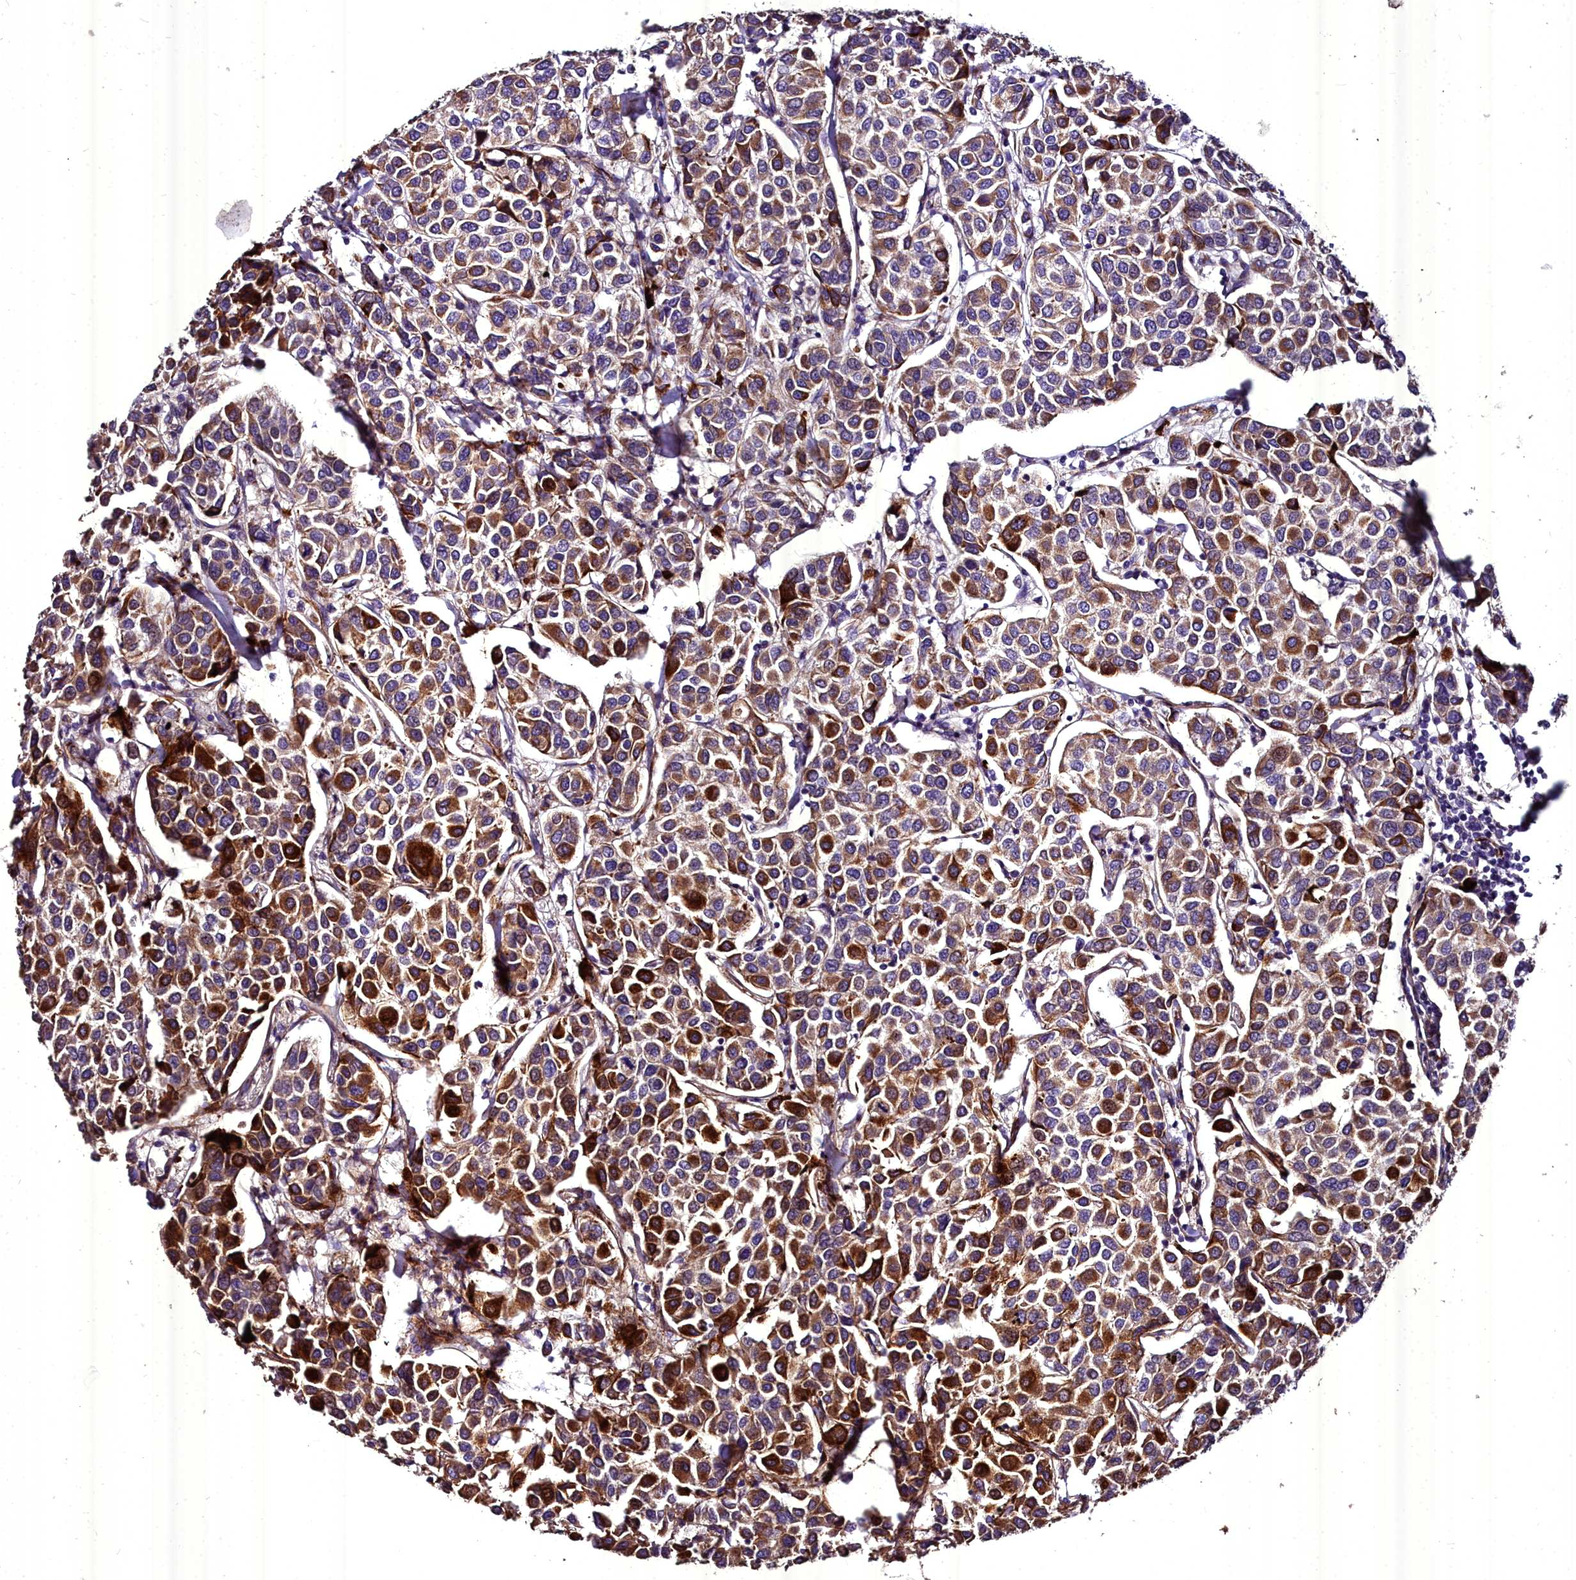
{"staining": {"intensity": "strong", "quantity": "25%-75%", "location": "cytoplasmic/membranous"}, "tissue": "breast cancer", "cell_type": "Tumor cells", "image_type": "cancer", "snomed": [{"axis": "morphology", "description": "Duct carcinoma"}, {"axis": "topography", "description": "Breast"}], "caption": "Immunohistochemical staining of breast cancer reveals strong cytoplasmic/membranous protein positivity in approximately 25%-75% of tumor cells.", "gene": "MS4A18", "patient": {"sex": "female", "age": 55}}